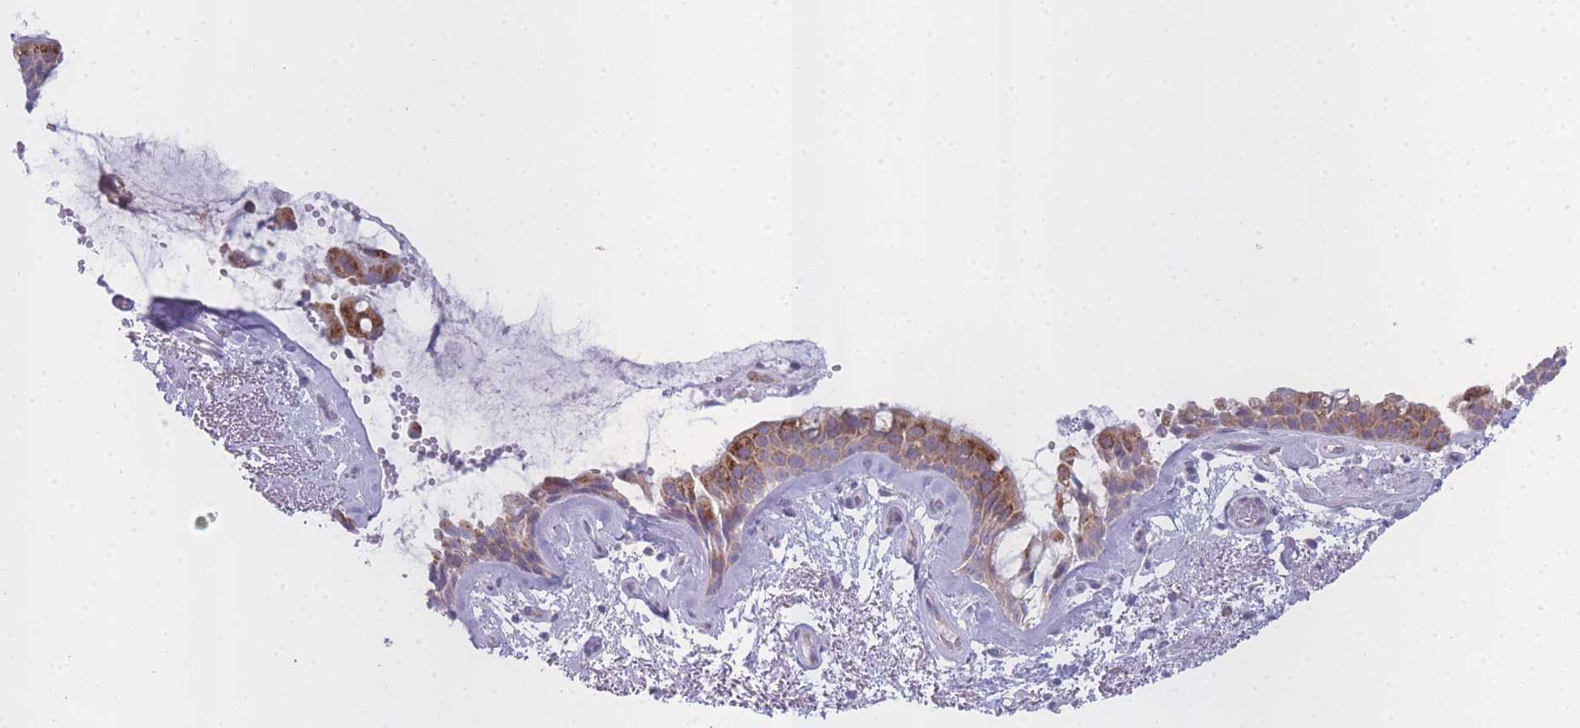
{"staining": {"intensity": "moderate", "quantity": ">75%", "location": "cytoplasmic/membranous"}, "tissue": "bronchus", "cell_type": "Respiratory epithelial cells", "image_type": "normal", "snomed": [{"axis": "morphology", "description": "Normal tissue, NOS"}, {"axis": "topography", "description": "Cartilage tissue"}, {"axis": "topography", "description": "Bronchus"}], "caption": "Immunohistochemical staining of normal human bronchus exhibits >75% levels of moderate cytoplasmic/membranous protein positivity in approximately >75% of respiratory epithelial cells.", "gene": "OR5L1", "patient": {"sex": "female", "age": 66}}